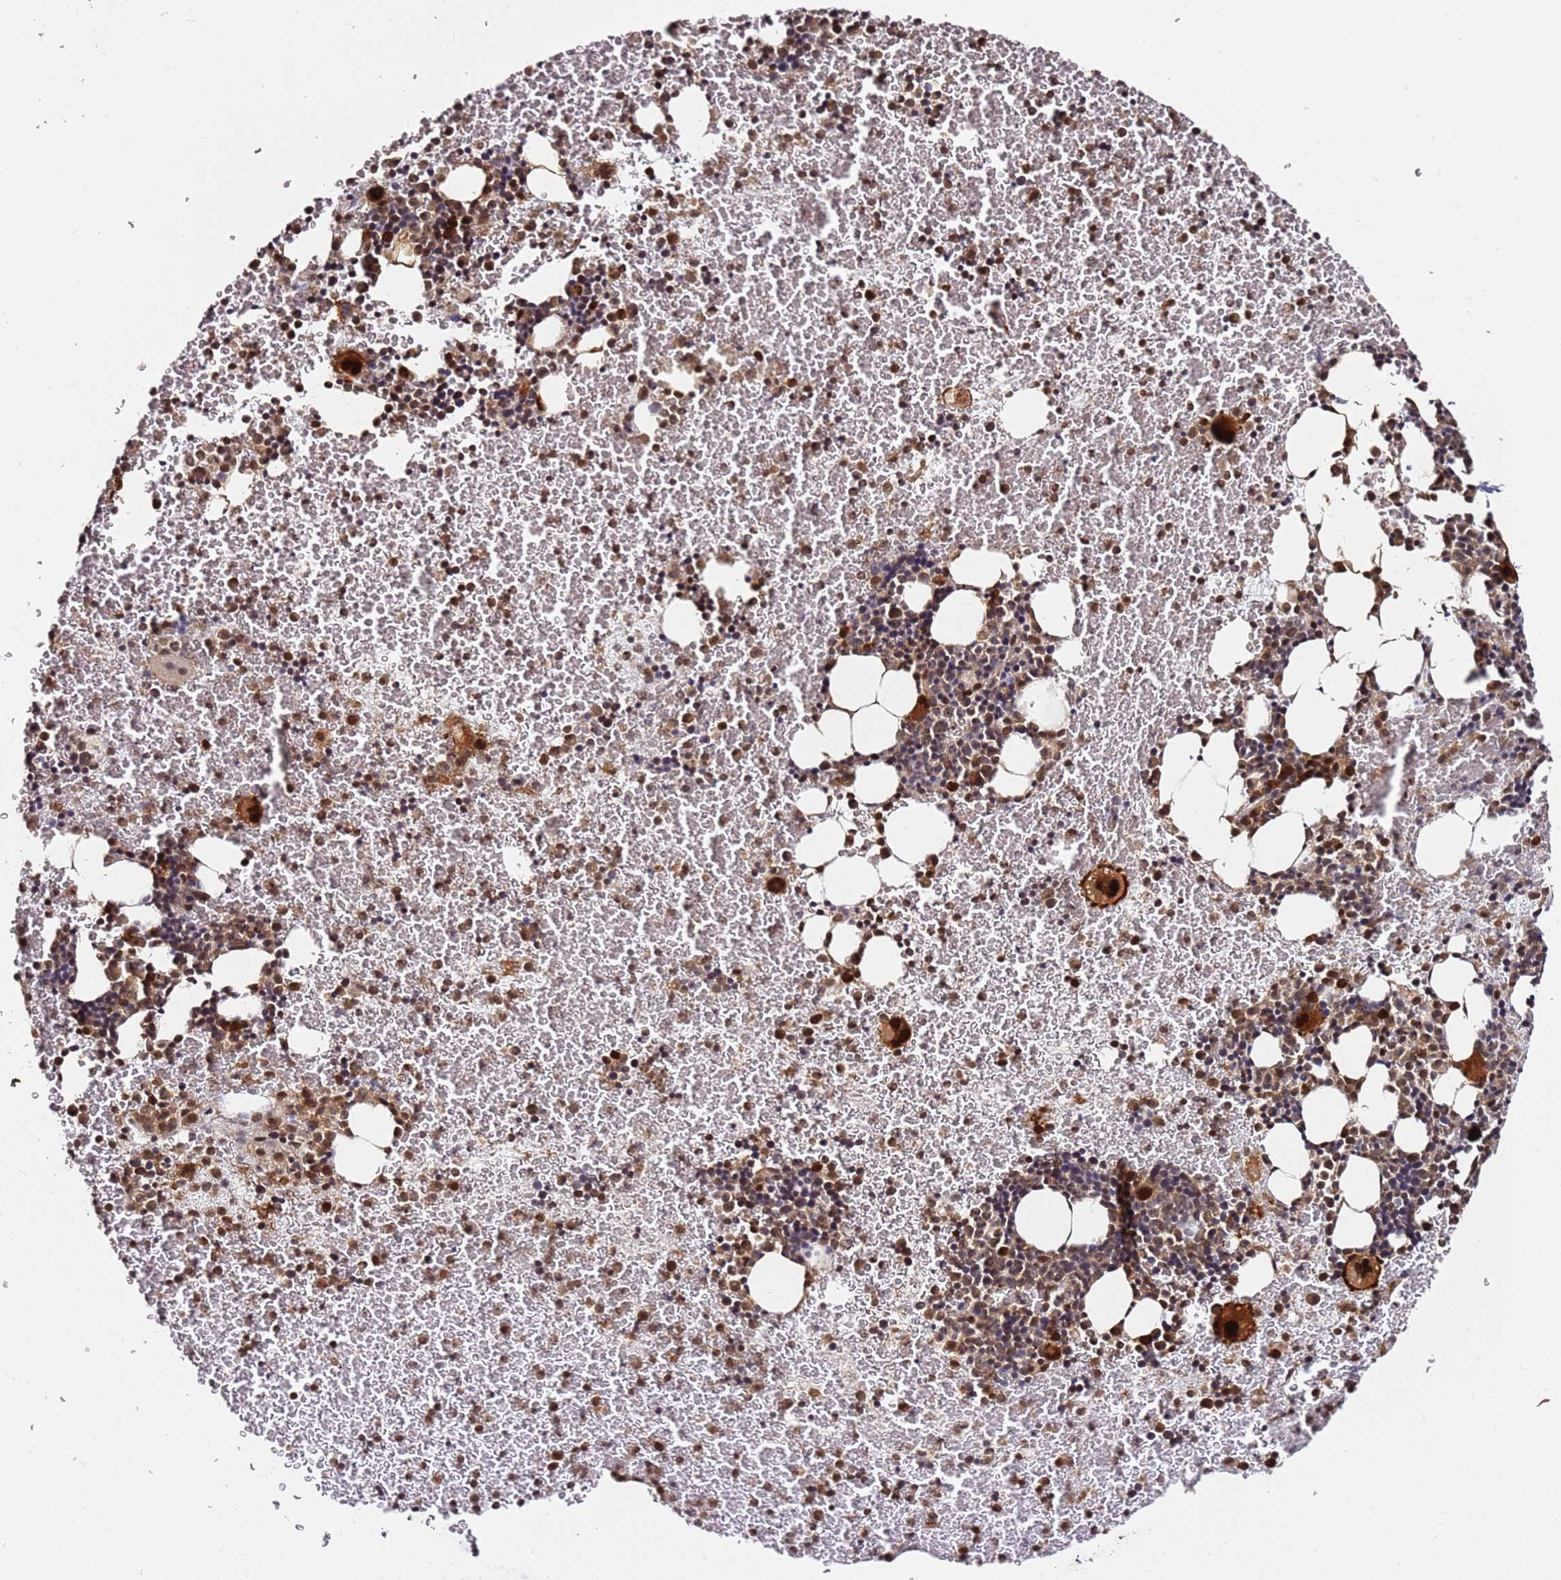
{"staining": {"intensity": "strong", "quantity": "<25%", "location": "cytoplasmic/membranous,nuclear"}, "tissue": "bone marrow", "cell_type": "Hematopoietic cells", "image_type": "normal", "snomed": [{"axis": "morphology", "description": "Normal tissue, NOS"}, {"axis": "topography", "description": "Bone marrow"}], "caption": "Protein expression by IHC shows strong cytoplasmic/membranous,nuclear staining in about <25% of hematopoietic cells in benign bone marrow.", "gene": "RGS18", "patient": {"sex": "male", "age": 11}}